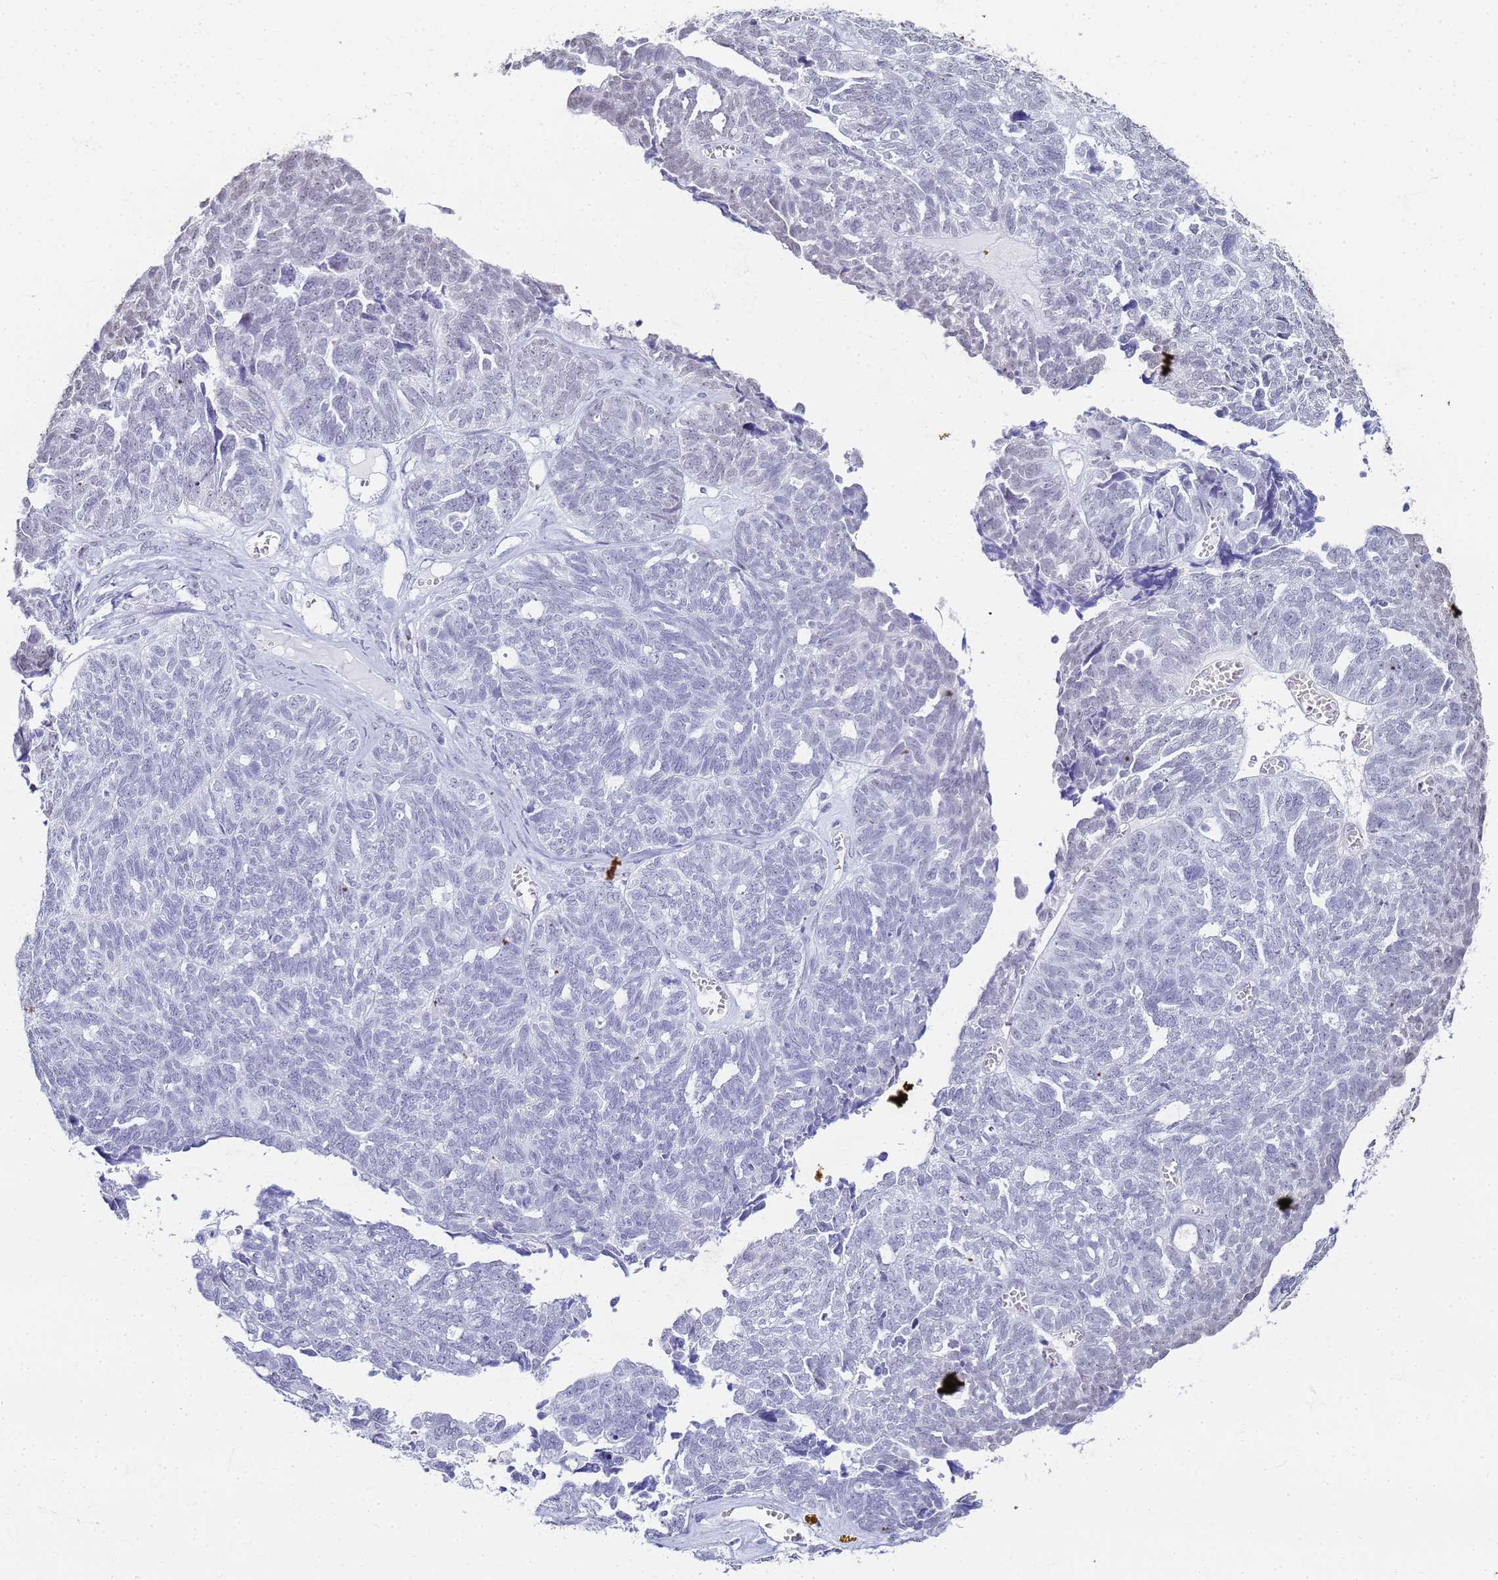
{"staining": {"intensity": "negative", "quantity": "none", "location": "none"}, "tissue": "ovarian cancer", "cell_type": "Tumor cells", "image_type": "cancer", "snomed": [{"axis": "morphology", "description": "Cystadenocarcinoma, serous, NOS"}, {"axis": "topography", "description": "Ovary"}], "caption": "This photomicrograph is of serous cystadenocarcinoma (ovarian) stained with IHC to label a protein in brown with the nuclei are counter-stained blue. There is no positivity in tumor cells.", "gene": "SLC7A9", "patient": {"sex": "female", "age": 79}}